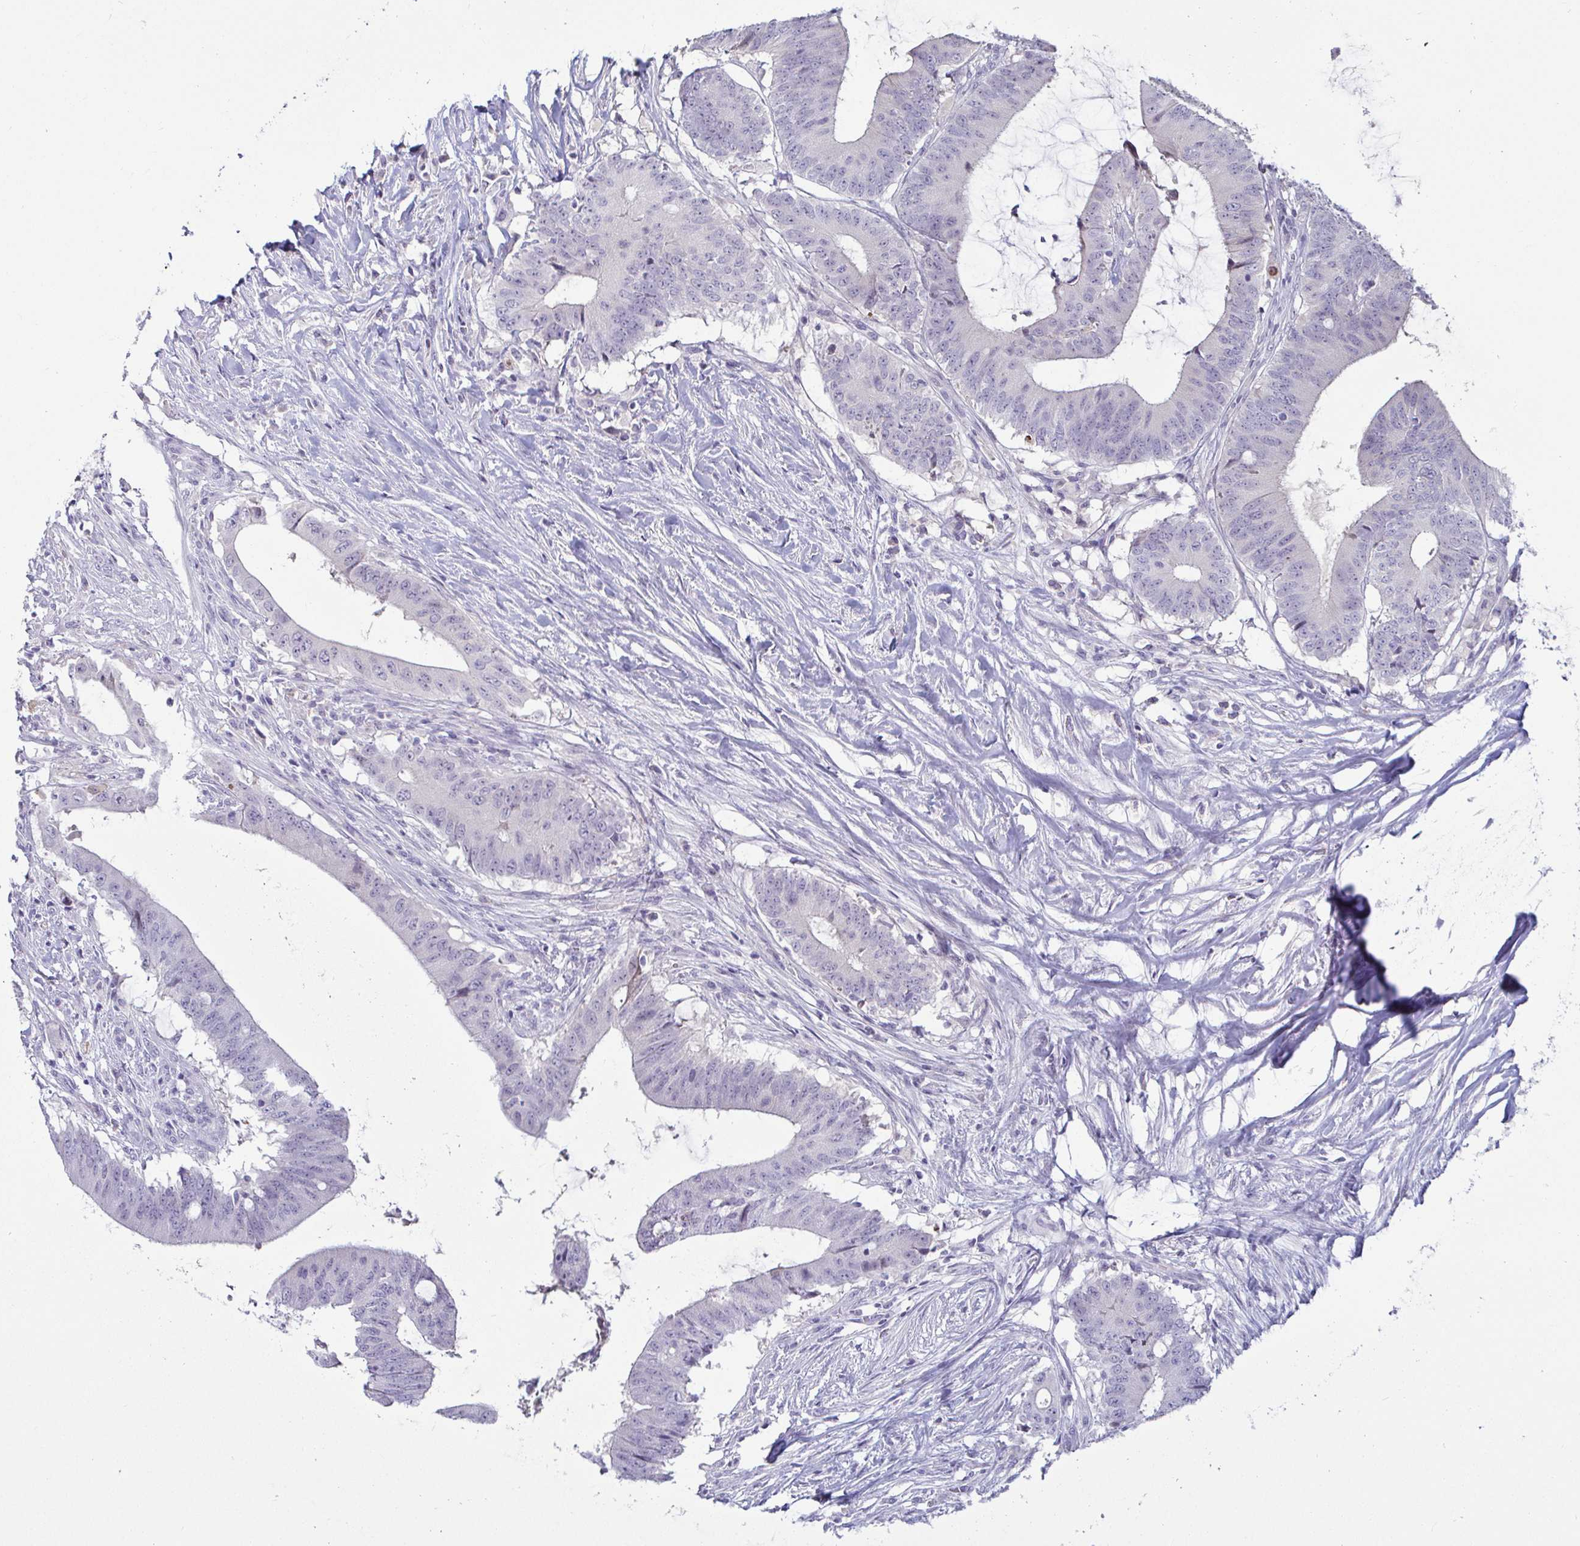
{"staining": {"intensity": "negative", "quantity": "none", "location": "none"}, "tissue": "colorectal cancer", "cell_type": "Tumor cells", "image_type": "cancer", "snomed": [{"axis": "morphology", "description": "Adenocarcinoma, NOS"}, {"axis": "topography", "description": "Colon"}], "caption": "Colorectal cancer was stained to show a protein in brown. There is no significant expression in tumor cells. (Brightfield microscopy of DAB immunohistochemistry (IHC) at high magnification).", "gene": "GSTM1", "patient": {"sex": "female", "age": 43}}